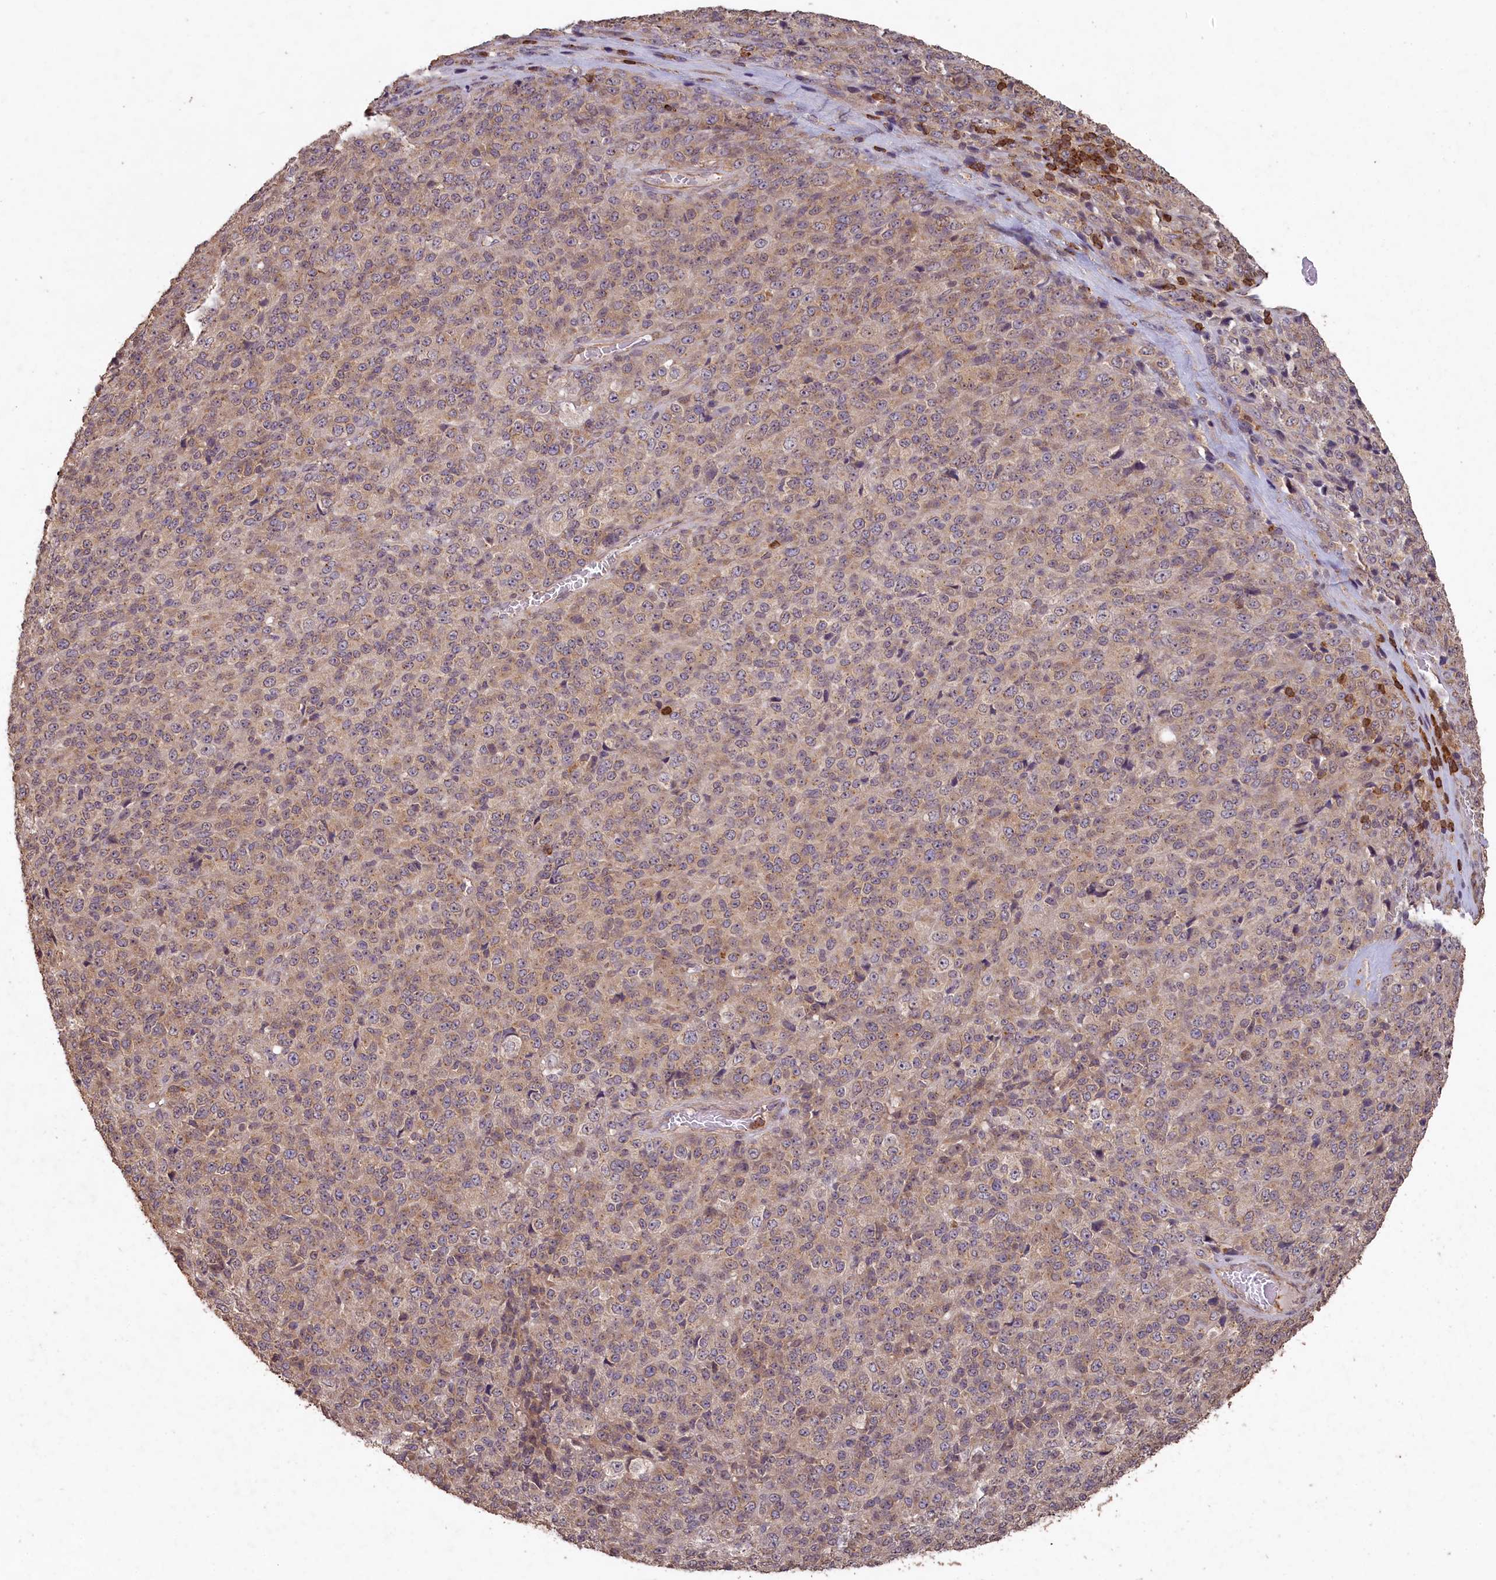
{"staining": {"intensity": "weak", "quantity": "<25%", "location": "cytoplasmic/membranous"}, "tissue": "melanoma", "cell_type": "Tumor cells", "image_type": "cancer", "snomed": [{"axis": "morphology", "description": "Malignant melanoma, Metastatic site"}, {"axis": "topography", "description": "Brain"}], "caption": "Image shows no protein staining in tumor cells of malignant melanoma (metastatic site) tissue.", "gene": "MADD", "patient": {"sex": "female", "age": 56}}